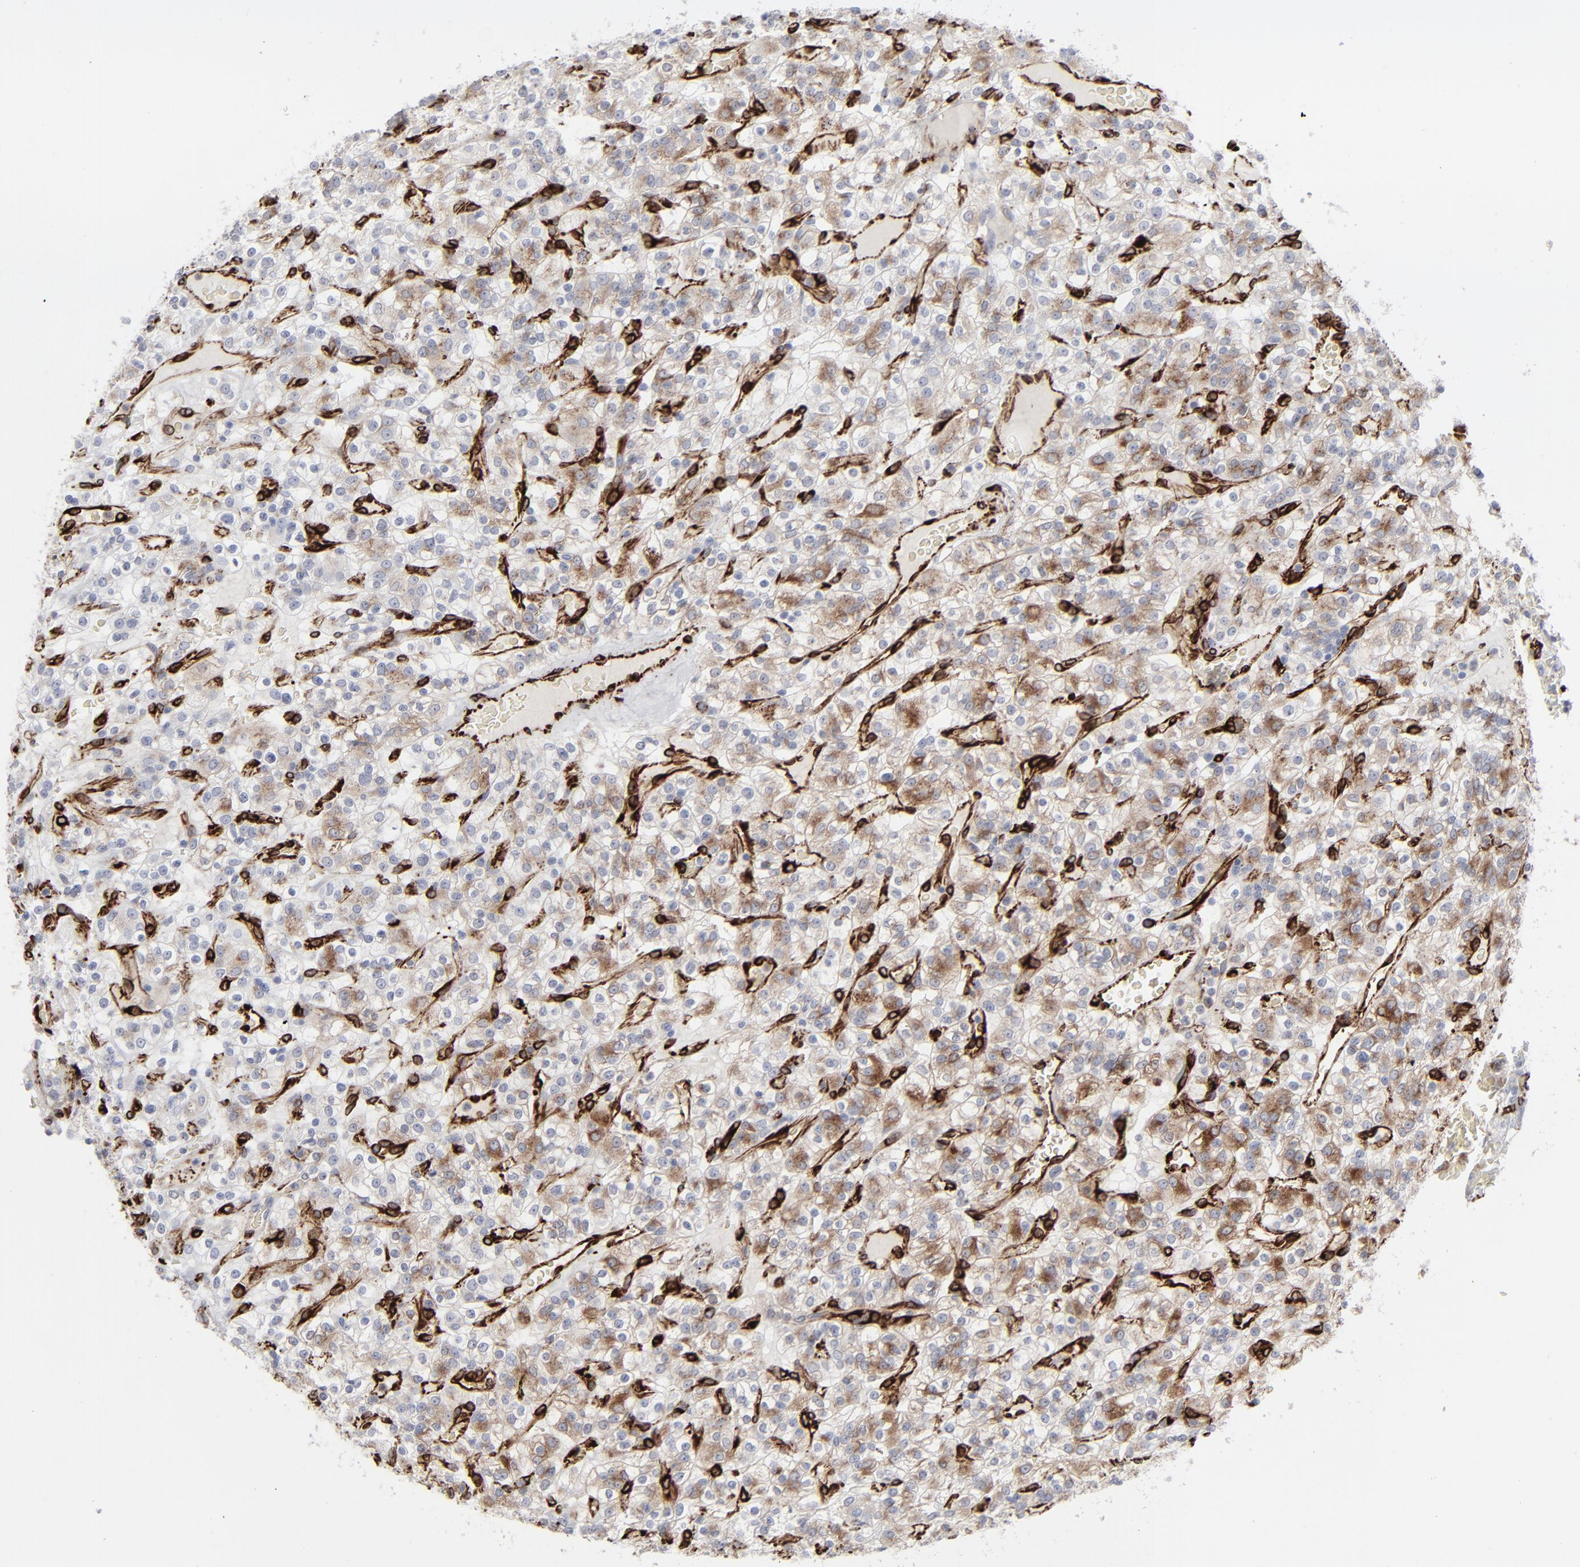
{"staining": {"intensity": "weak", "quantity": "25%-75%", "location": "cytoplasmic/membranous"}, "tissue": "renal cancer", "cell_type": "Tumor cells", "image_type": "cancer", "snomed": [{"axis": "morphology", "description": "Normal tissue, NOS"}, {"axis": "morphology", "description": "Adenocarcinoma, NOS"}, {"axis": "topography", "description": "Kidney"}], "caption": "Renal cancer was stained to show a protein in brown. There is low levels of weak cytoplasmic/membranous positivity in about 25%-75% of tumor cells.", "gene": "SPARC", "patient": {"sex": "female", "age": 72}}